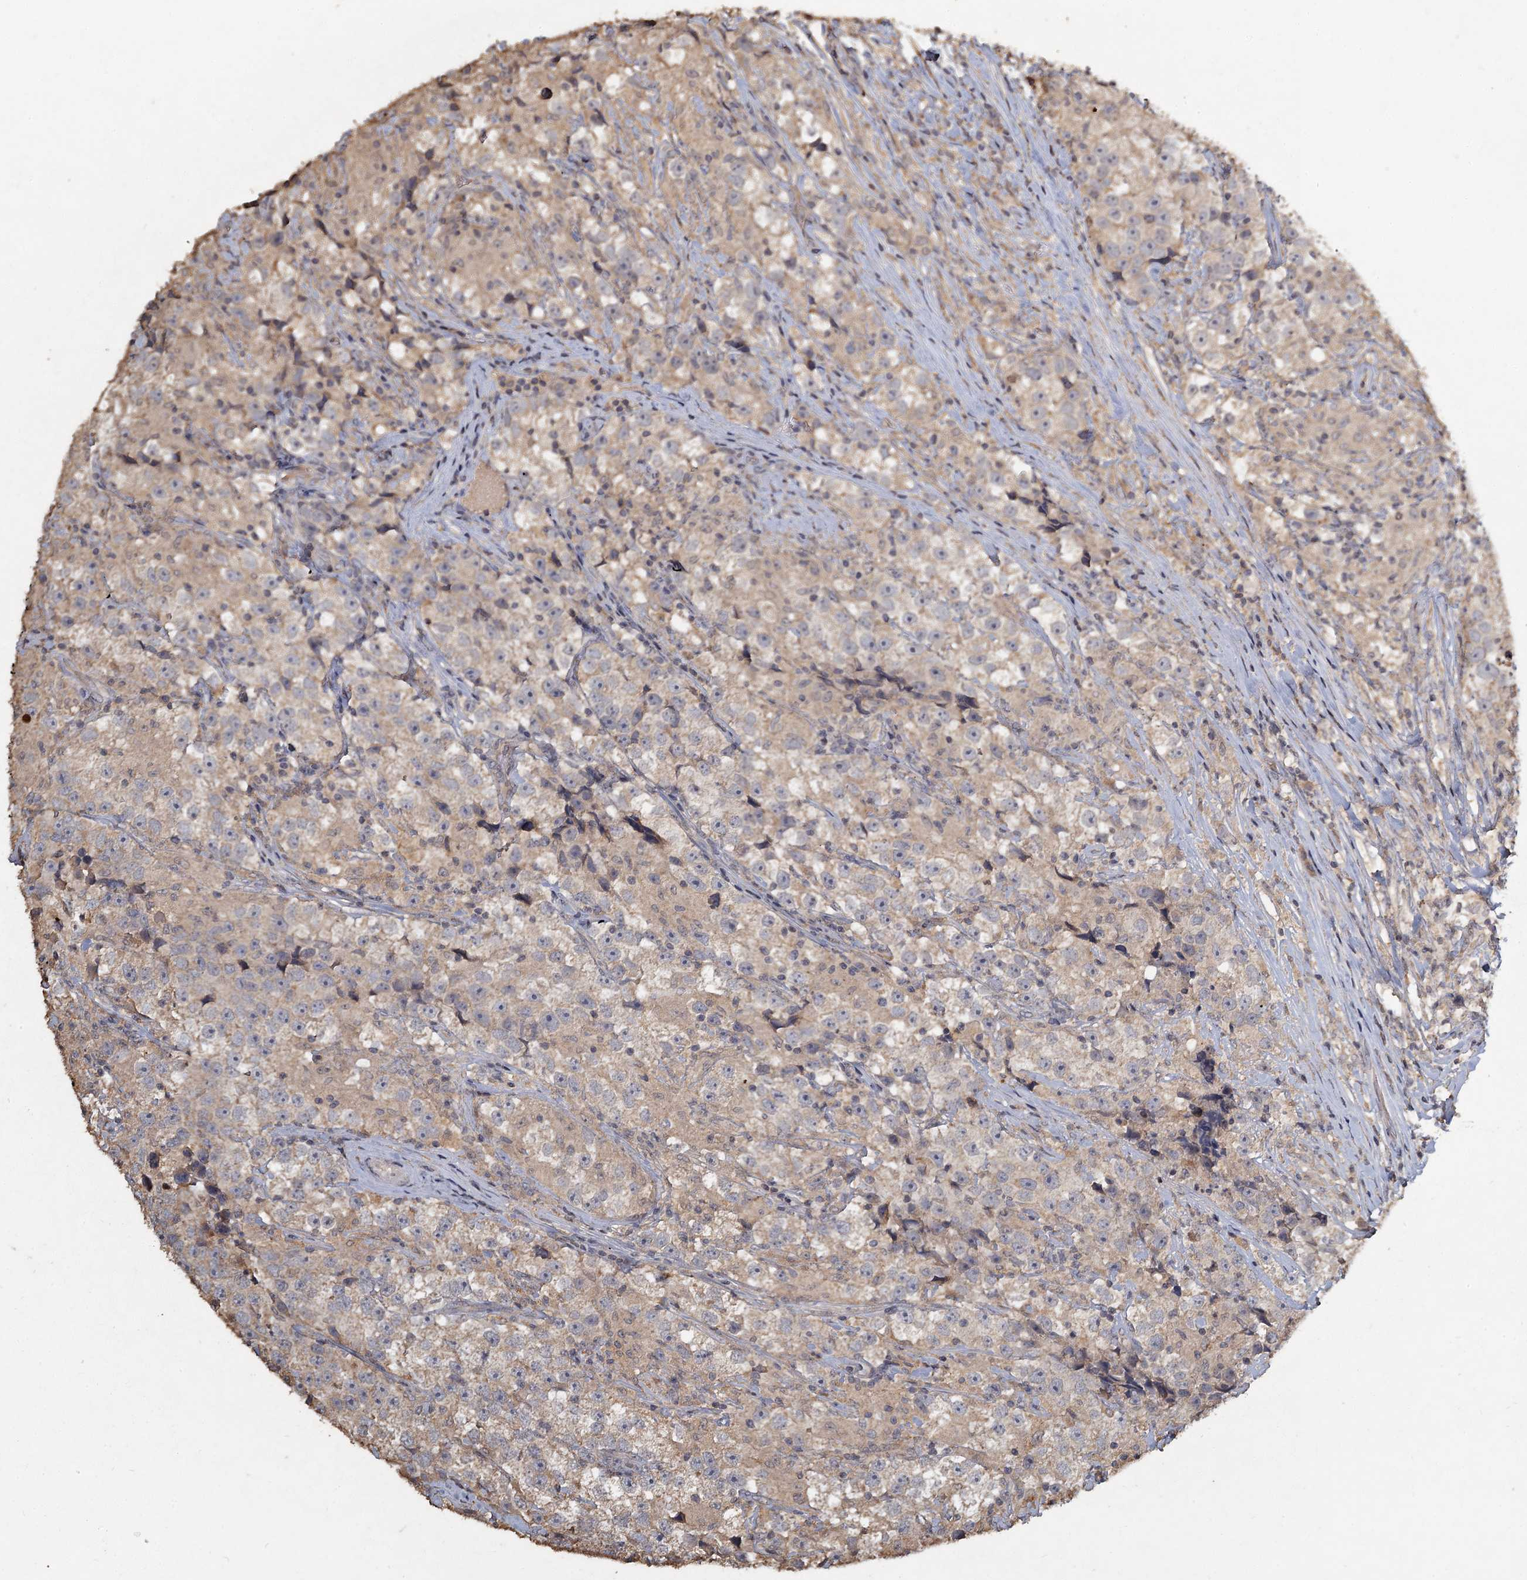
{"staining": {"intensity": "weak", "quantity": "<25%", "location": "cytoplasmic/membranous"}, "tissue": "testis cancer", "cell_type": "Tumor cells", "image_type": "cancer", "snomed": [{"axis": "morphology", "description": "Seminoma, NOS"}, {"axis": "topography", "description": "Testis"}], "caption": "High power microscopy image of an immunohistochemistry (IHC) photomicrograph of testis seminoma, revealing no significant expression in tumor cells. (DAB IHC visualized using brightfield microscopy, high magnification).", "gene": "CCDC61", "patient": {"sex": "male", "age": 46}}